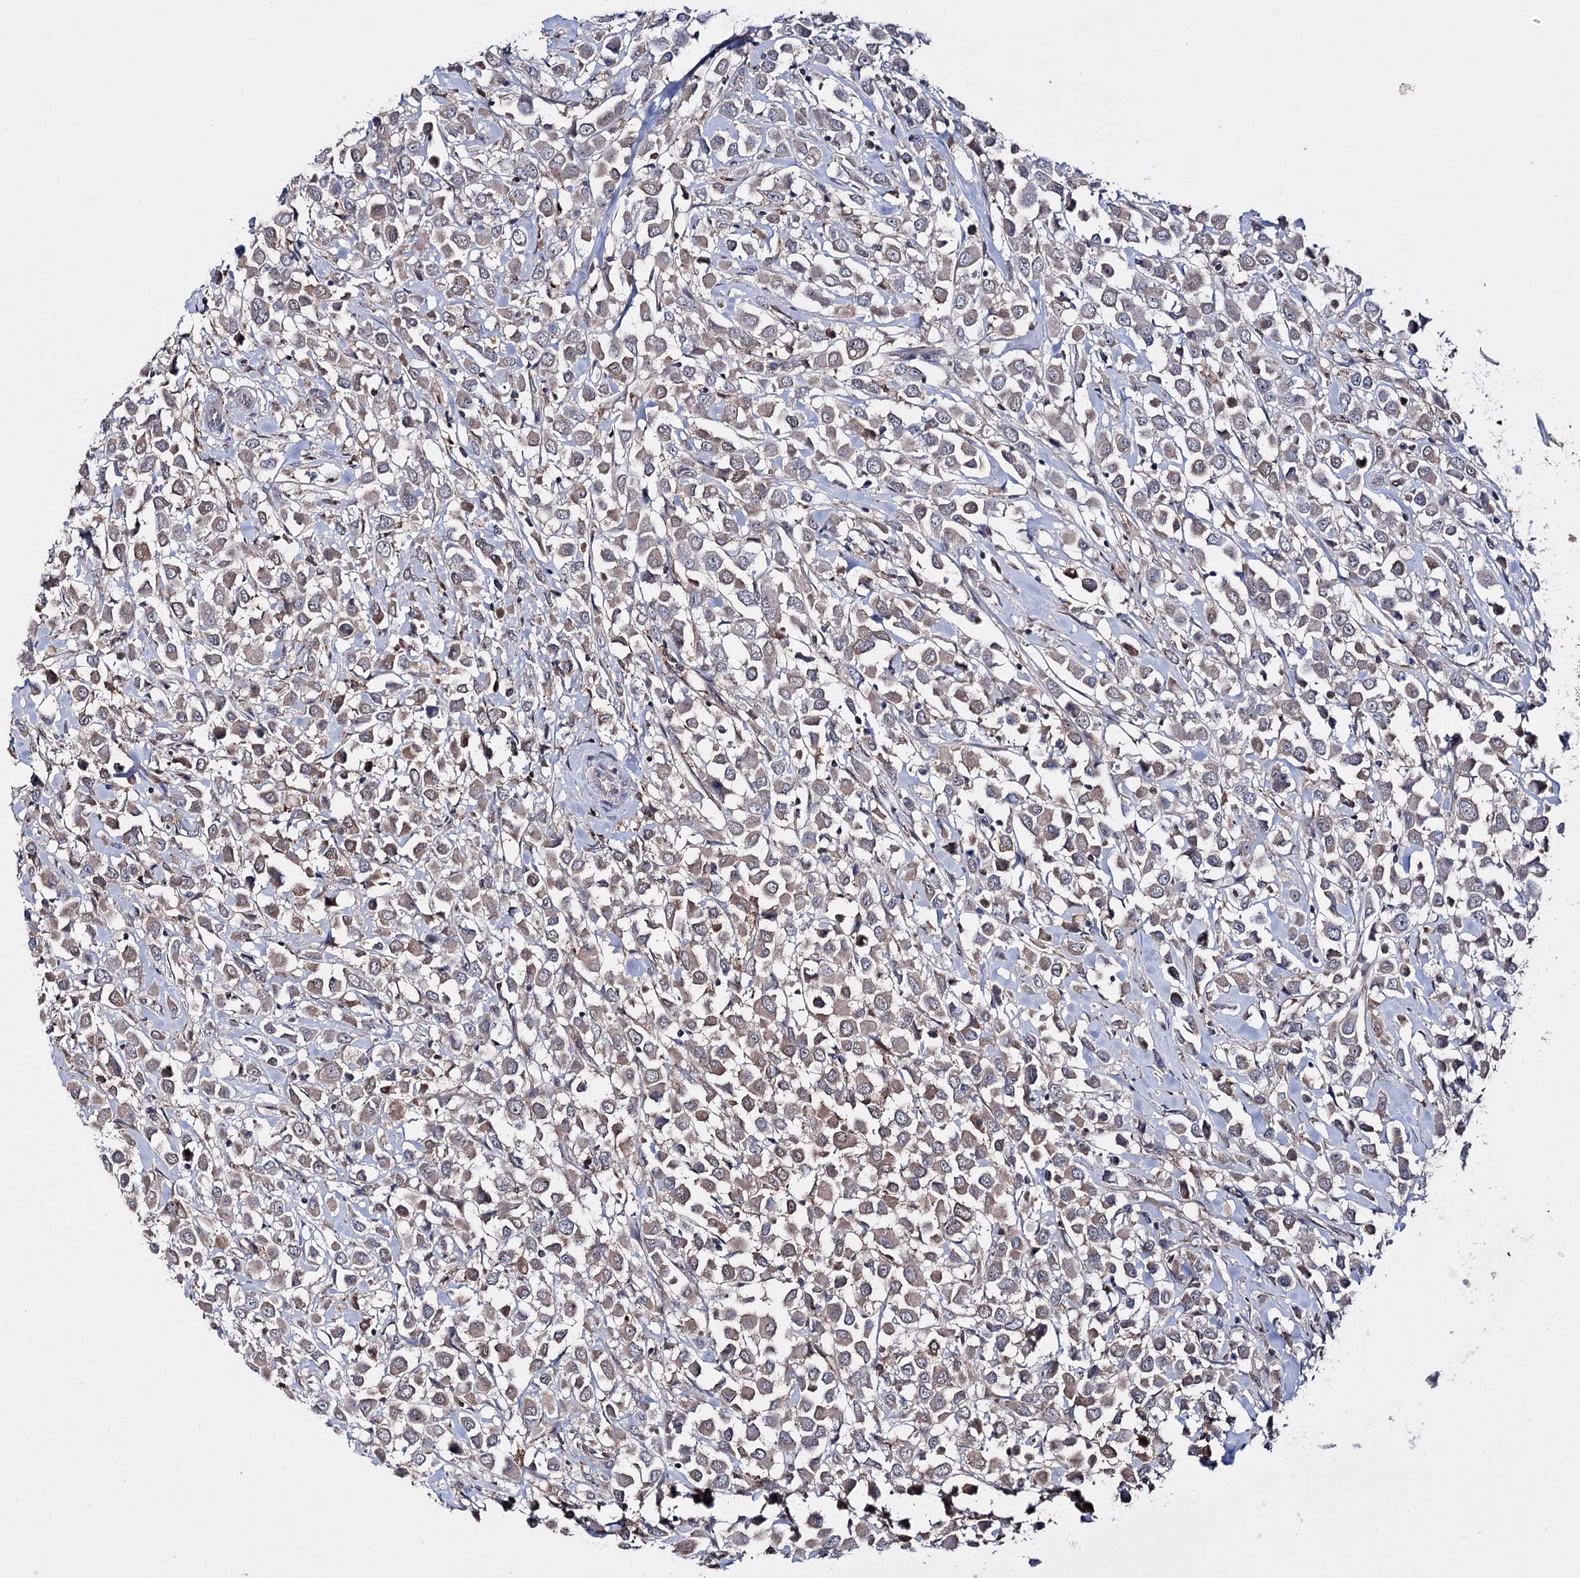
{"staining": {"intensity": "moderate", "quantity": ">75%", "location": "cytoplasmic/membranous"}, "tissue": "breast cancer", "cell_type": "Tumor cells", "image_type": "cancer", "snomed": [{"axis": "morphology", "description": "Duct carcinoma"}, {"axis": "topography", "description": "Breast"}], "caption": "Protein staining of breast invasive ductal carcinoma tissue reveals moderate cytoplasmic/membranous staining in about >75% of tumor cells.", "gene": "PTER", "patient": {"sex": "female", "age": 61}}